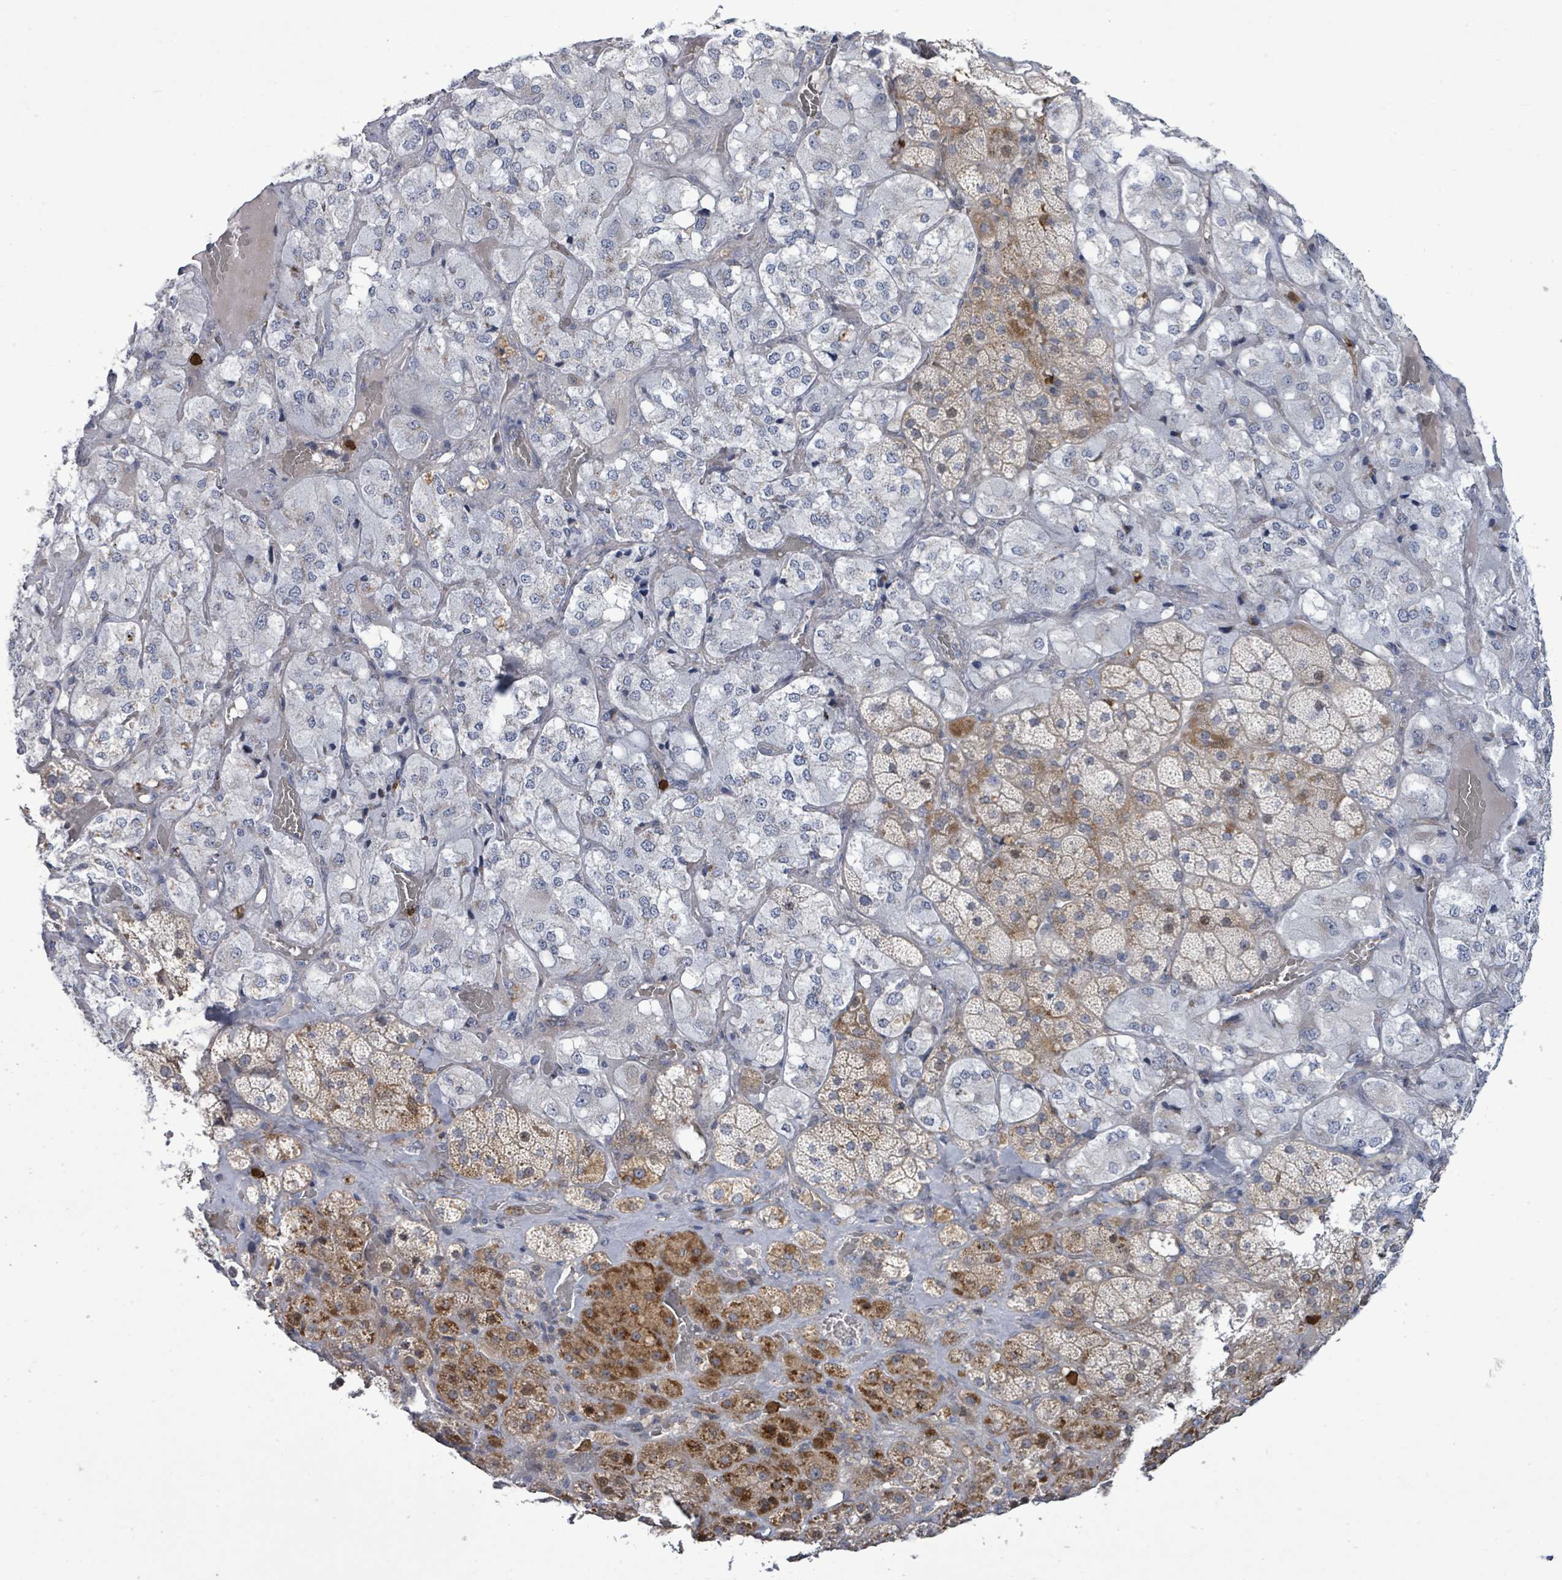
{"staining": {"intensity": "strong", "quantity": "25%-75%", "location": "cytoplasmic/membranous"}, "tissue": "adrenal gland", "cell_type": "Glandular cells", "image_type": "normal", "snomed": [{"axis": "morphology", "description": "Normal tissue, NOS"}, {"axis": "topography", "description": "Adrenal gland"}], "caption": "Protein staining exhibits strong cytoplasmic/membranous positivity in approximately 25%-75% of glandular cells in normal adrenal gland.", "gene": "FAM210A", "patient": {"sex": "male", "age": 57}}